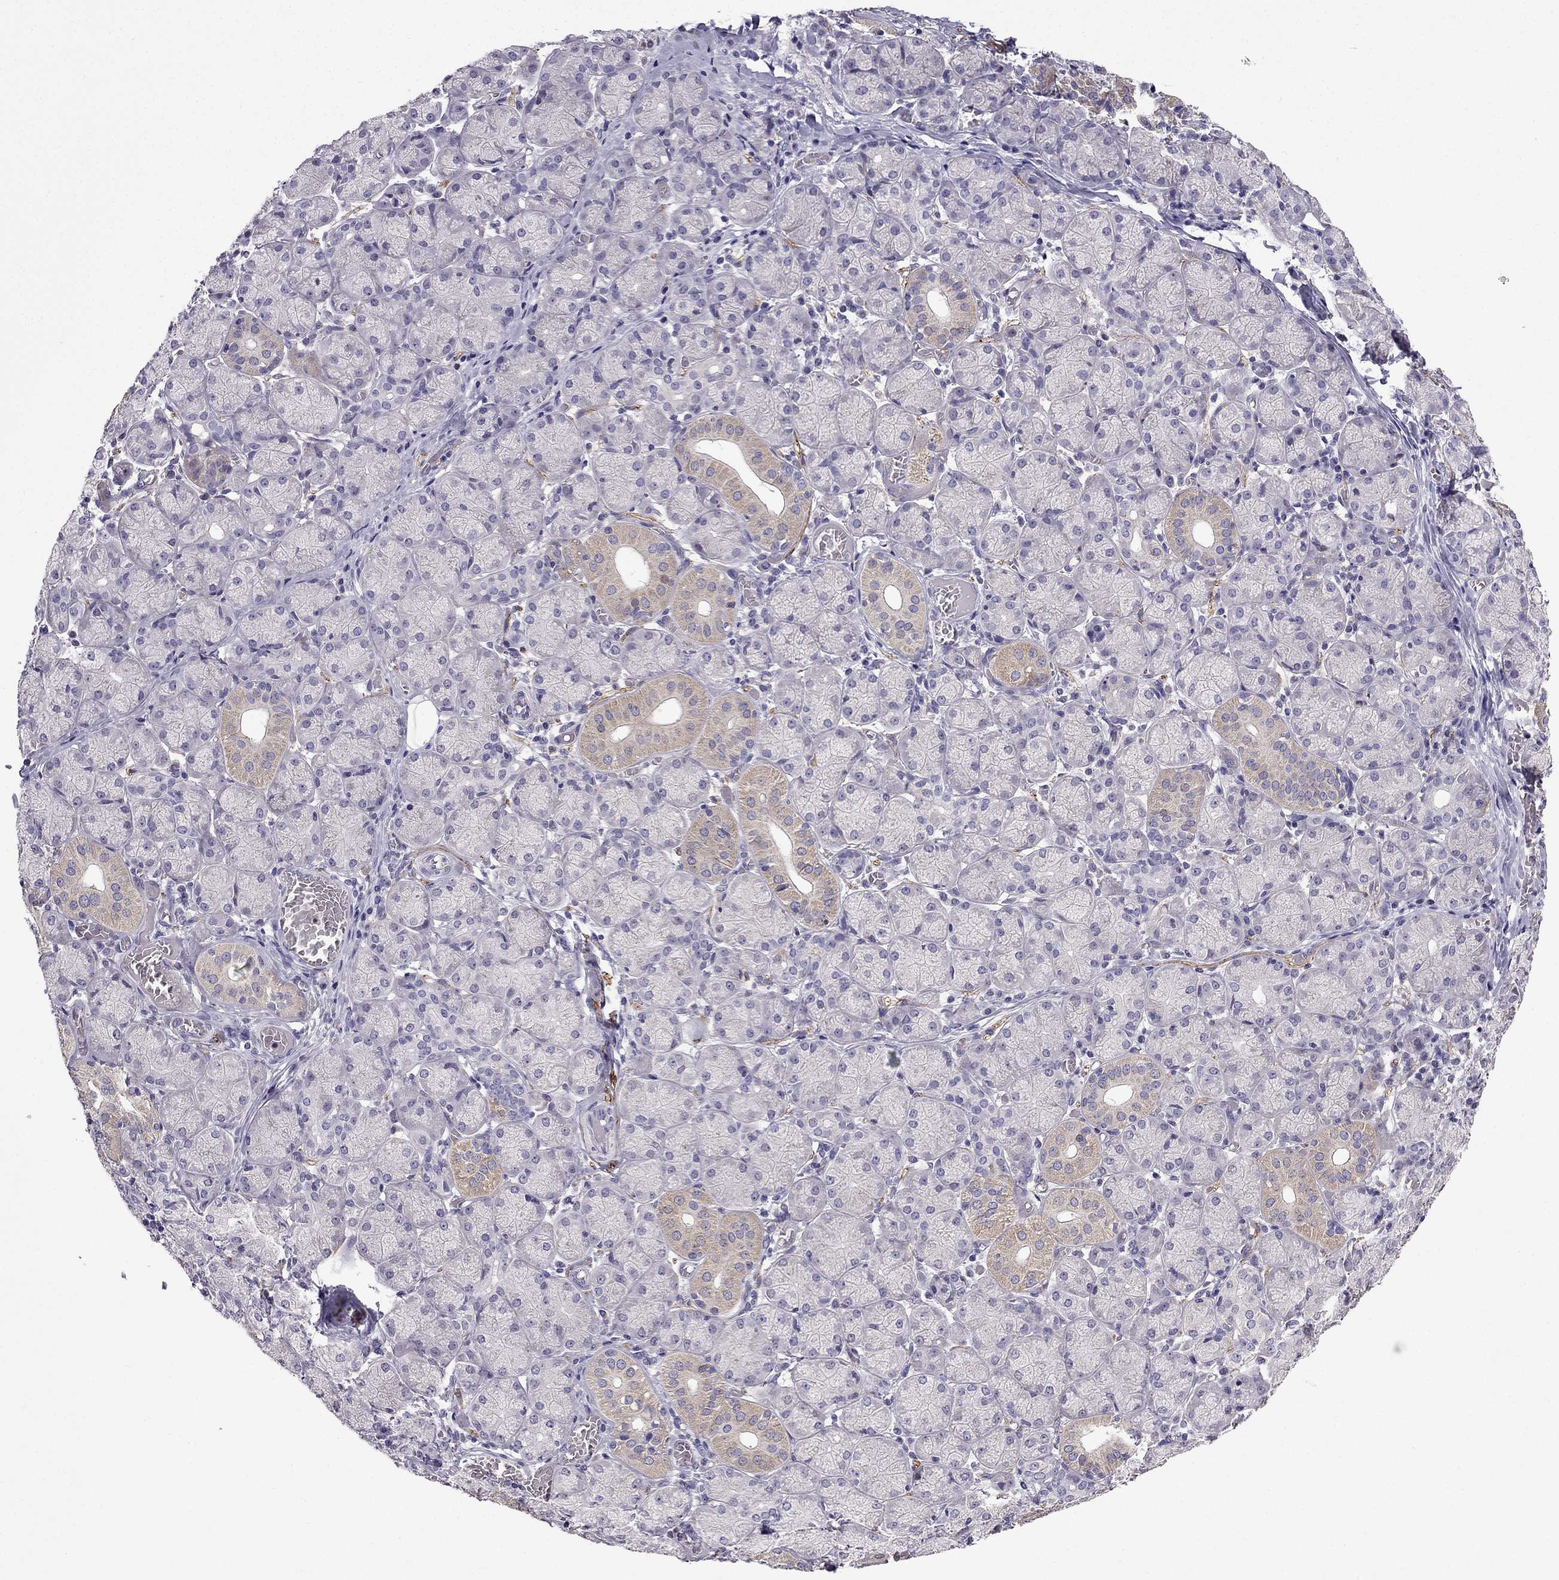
{"staining": {"intensity": "weak", "quantity": "<25%", "location": "cytoplasmic/membranous"}, "tissue": "salivary gland", "cell_type": "Glandular cells", "image_type": "normal", "snomed": [{"axis": "morphology", "description": "Normal tissue, NOS"}, {"axis": "topography", "description": "Salivary gland"}, {"axis": "topography", "description": "Peripheral nerve tissue"}], "caption": "The immunohistochemistry (IHC) image has no significant expression in glandular cells of salivary gland.", "gene": "SLC6A2", "patient": {"sex": "female", "age": 24}}